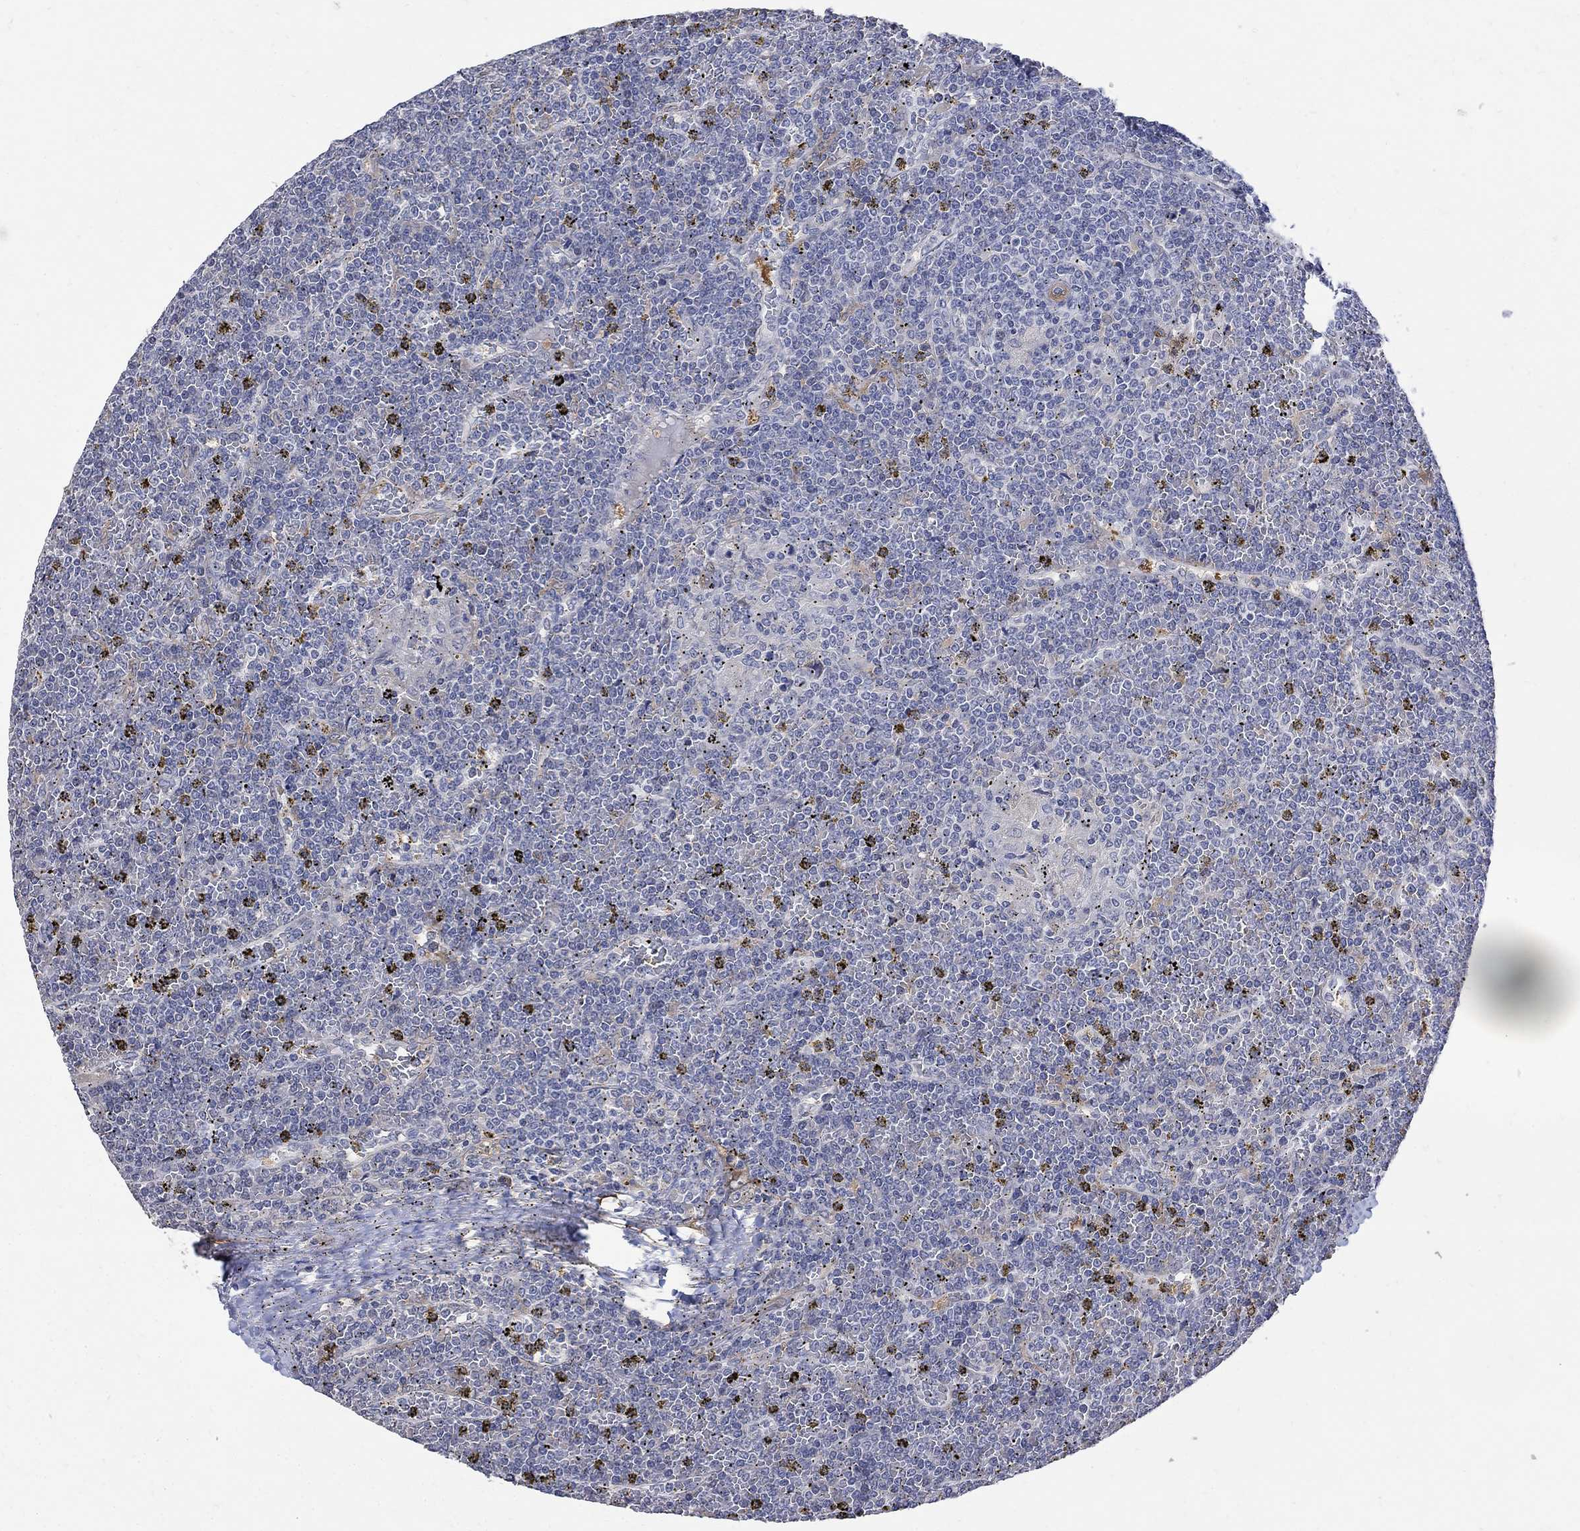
{"staining": {"intensity": "negative", "quantity": "none", "location": "none"}, "tissue": "lymphoma", "cell_type": "Tumor cells", "image_type": "cancer", "snomed": [{"axis": "morphology", "description": "Malignant lymphoma, non-Hodgkin's type, Low grade"}, {"axis": "topography", "description": "Spleen"}], "caption": "This is a micrograph of immunohistochemistry (IHC) staining of lymphoma, which shows no expression in tumor cells.", "gene": "TGM2", "patient": {"sex": "female", "age": 19}}